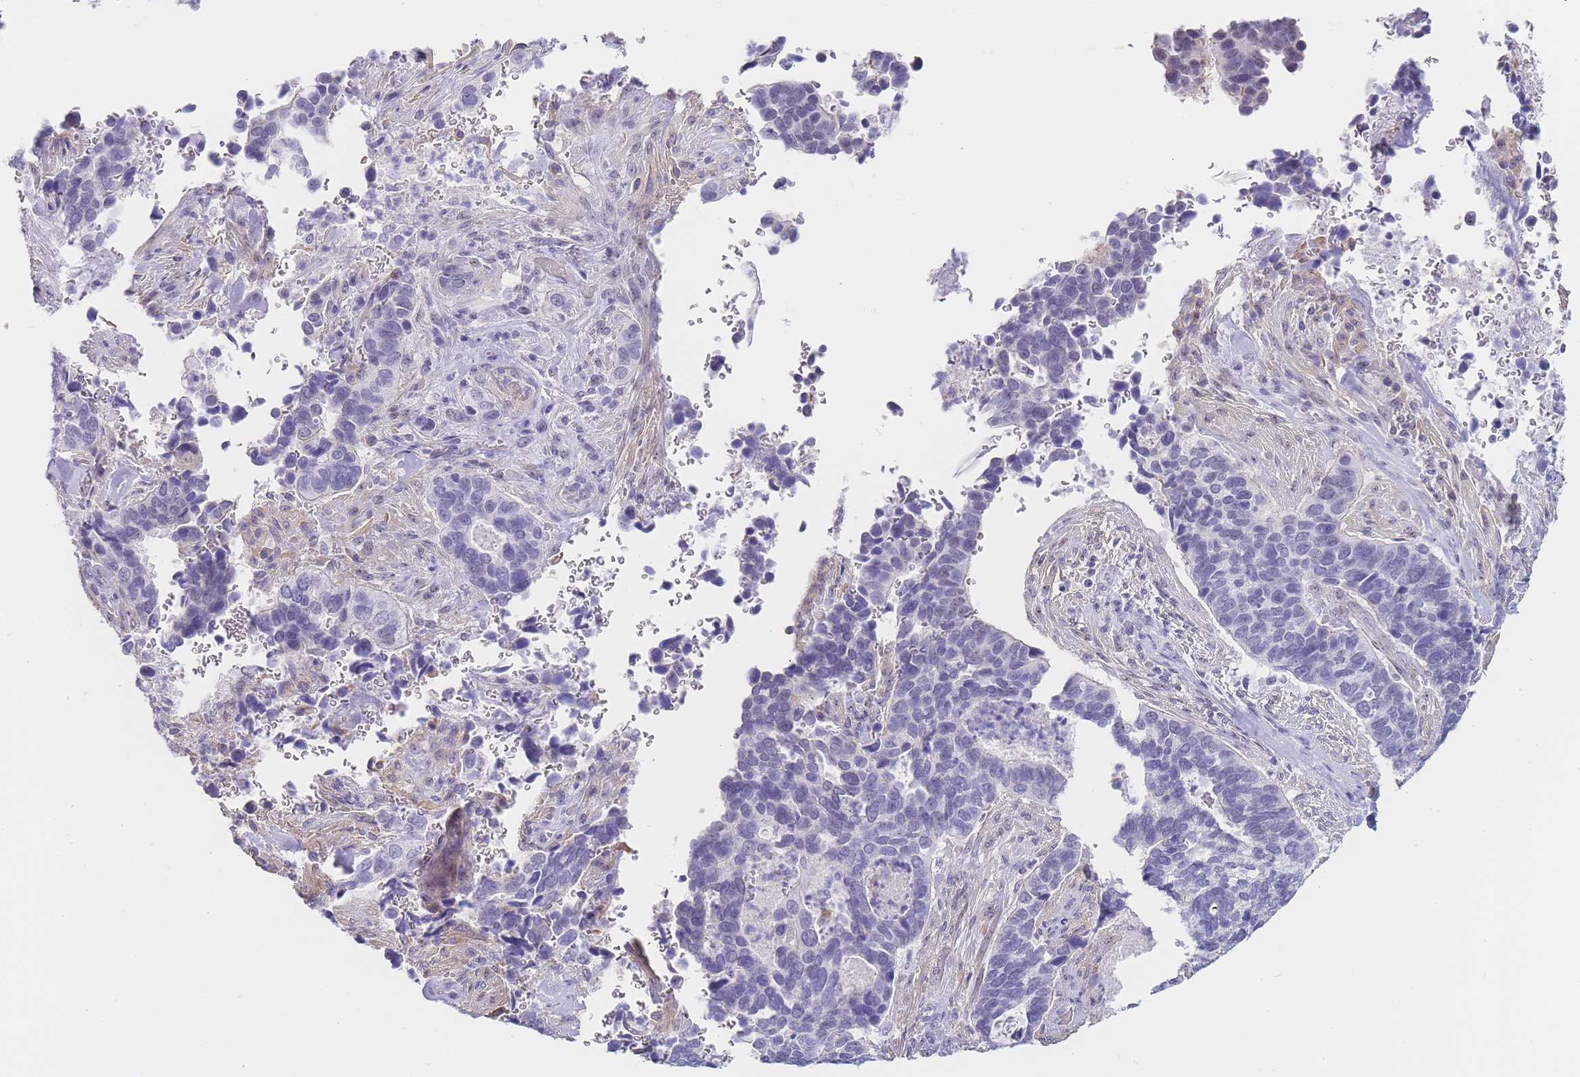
{"staining": {"intensity": "negative", "quantity": "none", "location": "none"}, "tissue": "cervical cancer", "cell_type": "Tumor cells", "image_type": "cancer", "snomed": [{"axis": "morphology", "description": "Squamous cell carcinoma, NOS"}, {"axis": "topography", "description": "Cervix"}], "caption": "This is a histopathology image of IHC staining of cervical squamous cell carcinoma, which shows no expression in tumor cells.", "gene": "NOP14", "patient": {"sex": "female", "age": 38}}